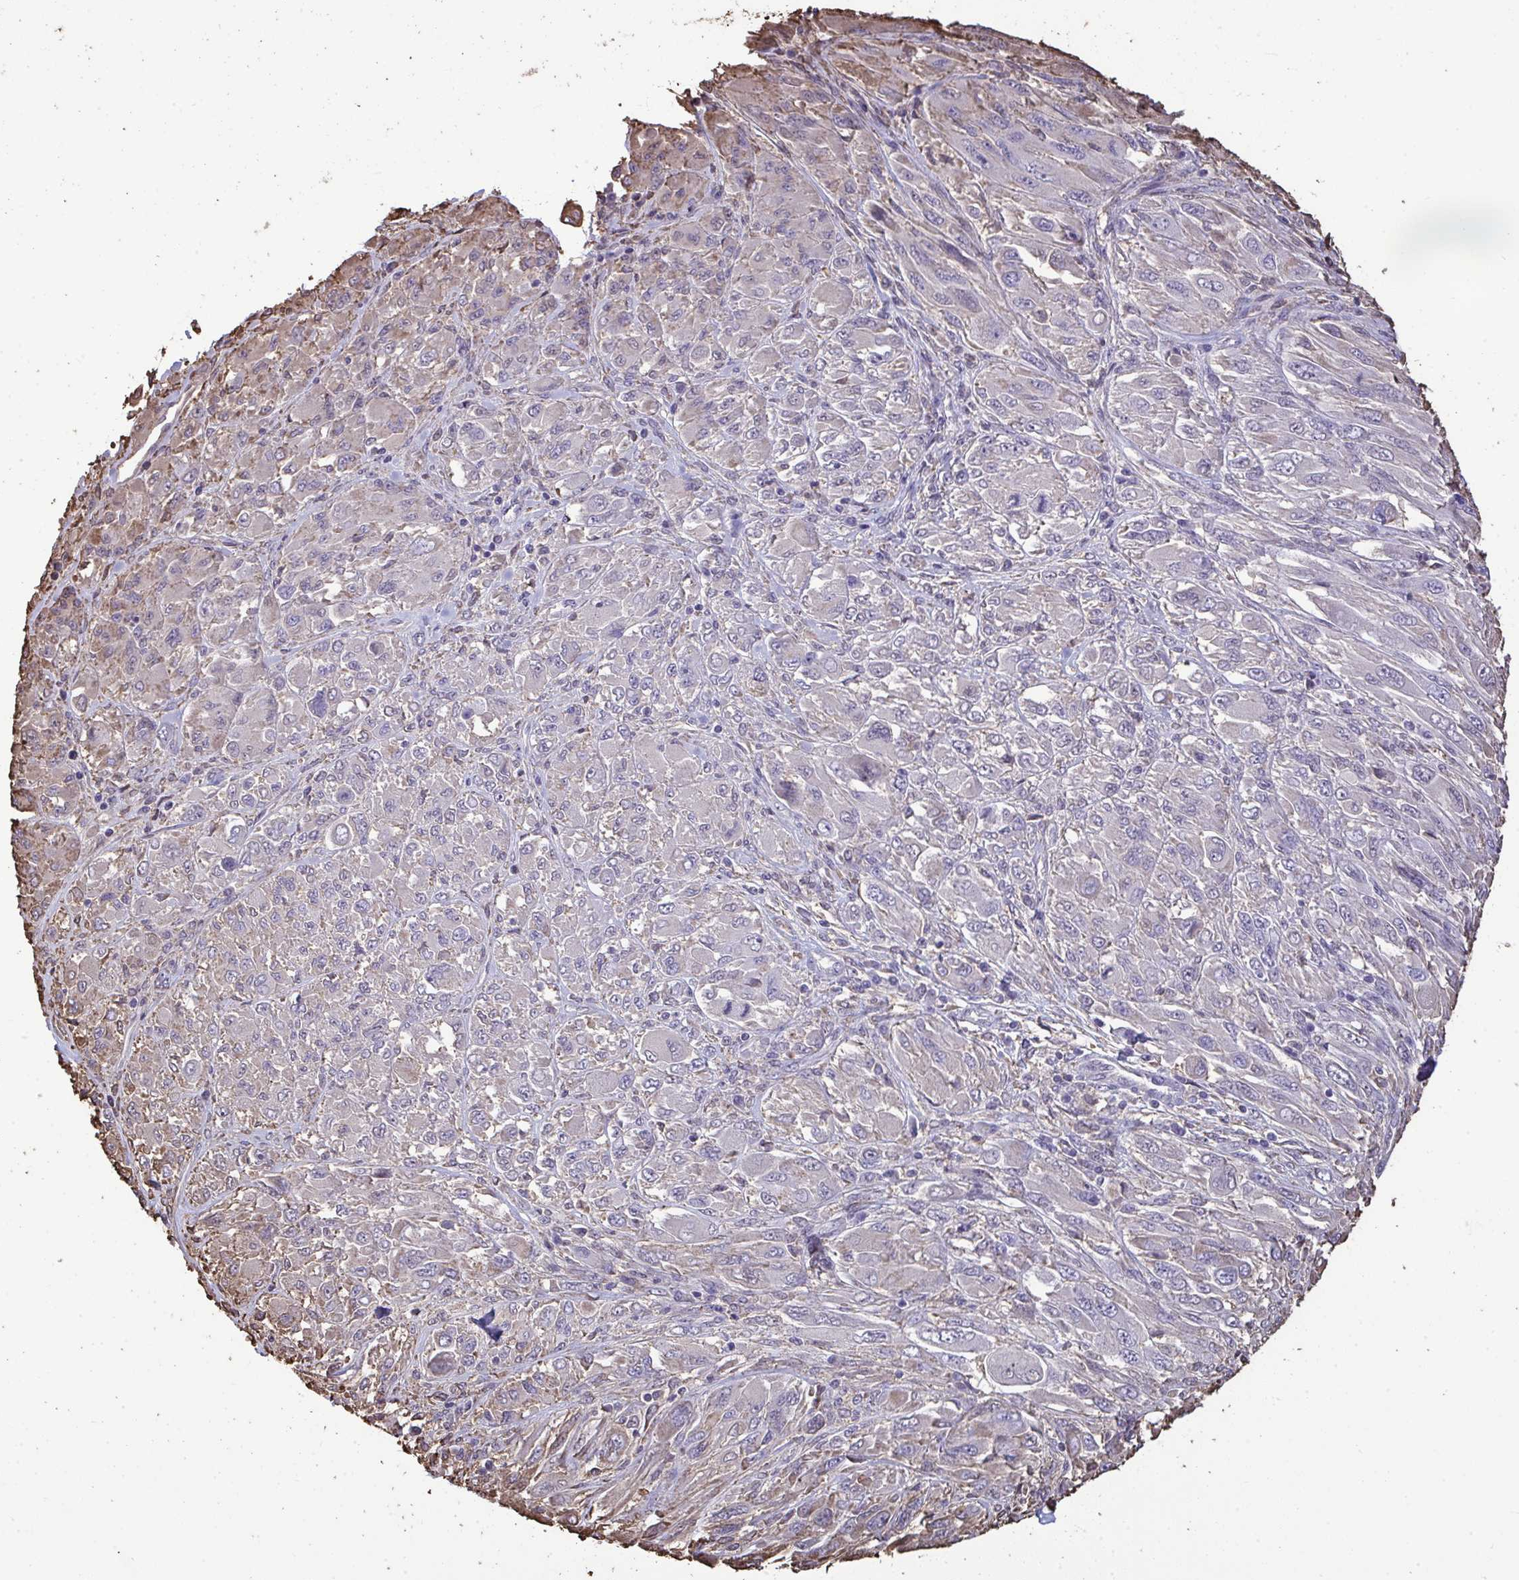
{"staining": {"intensity": "negative", "quantity": "none", "location": "none"}, "tissue": "melanoma", "cell_type": "Tumor cells", "image_type": "cancer", "snomed": [{"axis": "morphology", "description": "Malignant melanoma, NOS"}, {"axis": "topography", "description": "Skin"}], "caption": "Tumor cells are negative for brown protein staining in malignant melanoma. (Stains: DAB immunohistochemistry (IHC) with hematoxylin counter stain, Microscopy: brightfield microscopy at high magnification).", "gene": "ANXA5", "patient": {"sex": "female", "age": 91}}